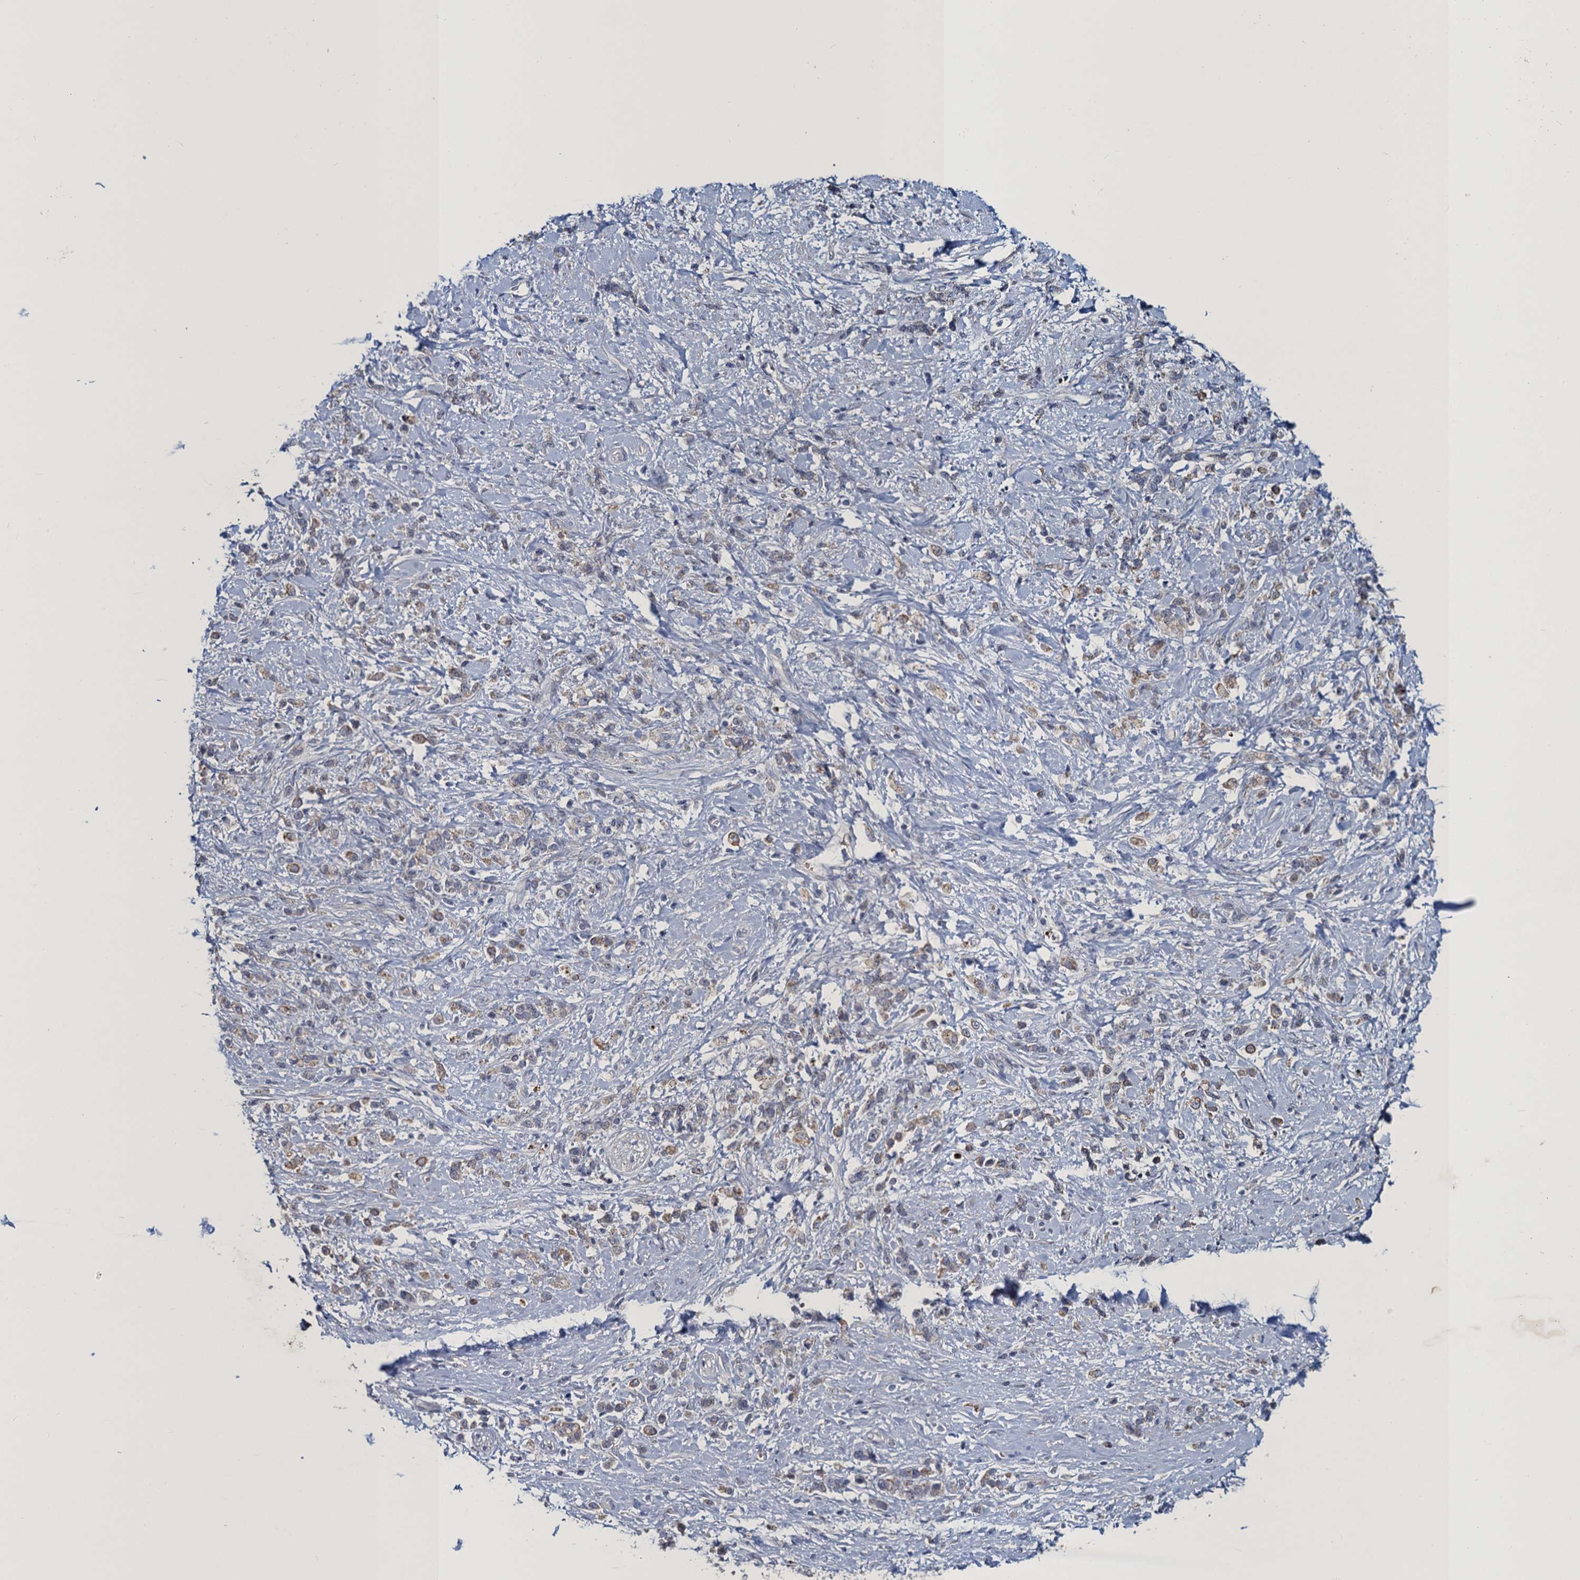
{"staining": {"intensity": "weak", "quantity": "25%-75%", "location": "cytoplasmic/membranous"}, "tissue": "stomach cancer", "cell_type": "Tumor cells", "image_type": "cancer", "snomed": [{"axis": "morphology", "description": "Adenocarcinoma, NOS"}, {"axis": "topography", "description": "Stomach"}], "caption": "IHC (DAB) staining of human stomach cancer (adenocarcinoma) reveals weak cytoplasmic/membranous protein positivity in approximately 25%-75% of tumor cells.", "gene": "ATOSA", "patient": {"sex": "female", "age": 60}}